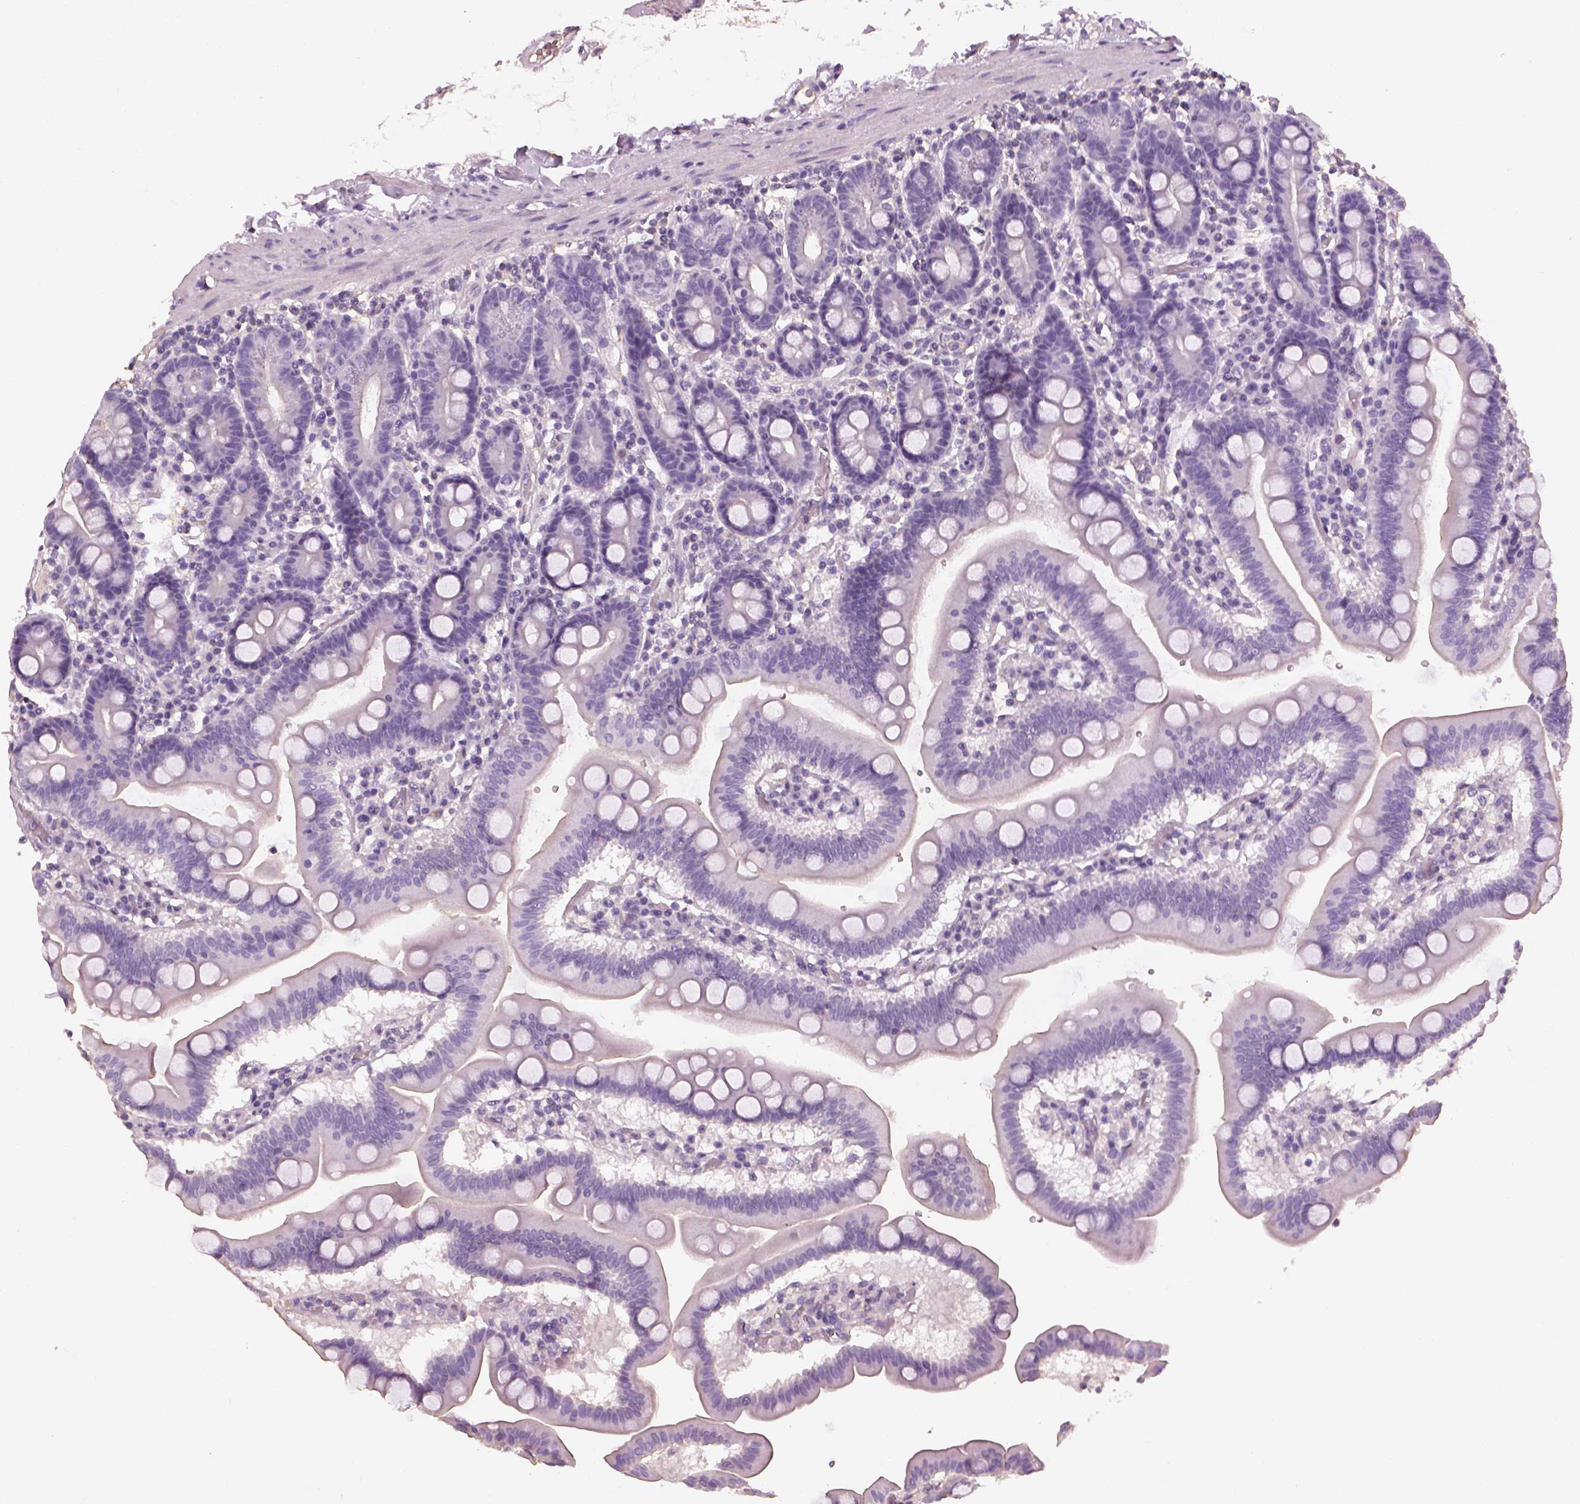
{"staining": {"intensity": "negative", "quantity": "none", "location": "none"}, "tissue": "duodenum", "cell_type": "Glandular cells", "image_type": "normal", "snomed": [{"axis": "morphology", "description": "Normal tissue, NOS"}, {"axis": "topography", "description": "Pancreas"}, {"axis": "topography", "description": "Duodenum"}], "caption": "This image is of benign duodenum stained with immunohistochemistry (IHC) to label a protein in brown with the nuclei are counter-stained blue. There is no expression in glandular cells.", "gene": "OTUD6A", "patient": {"sex": "male", "age": 59}}